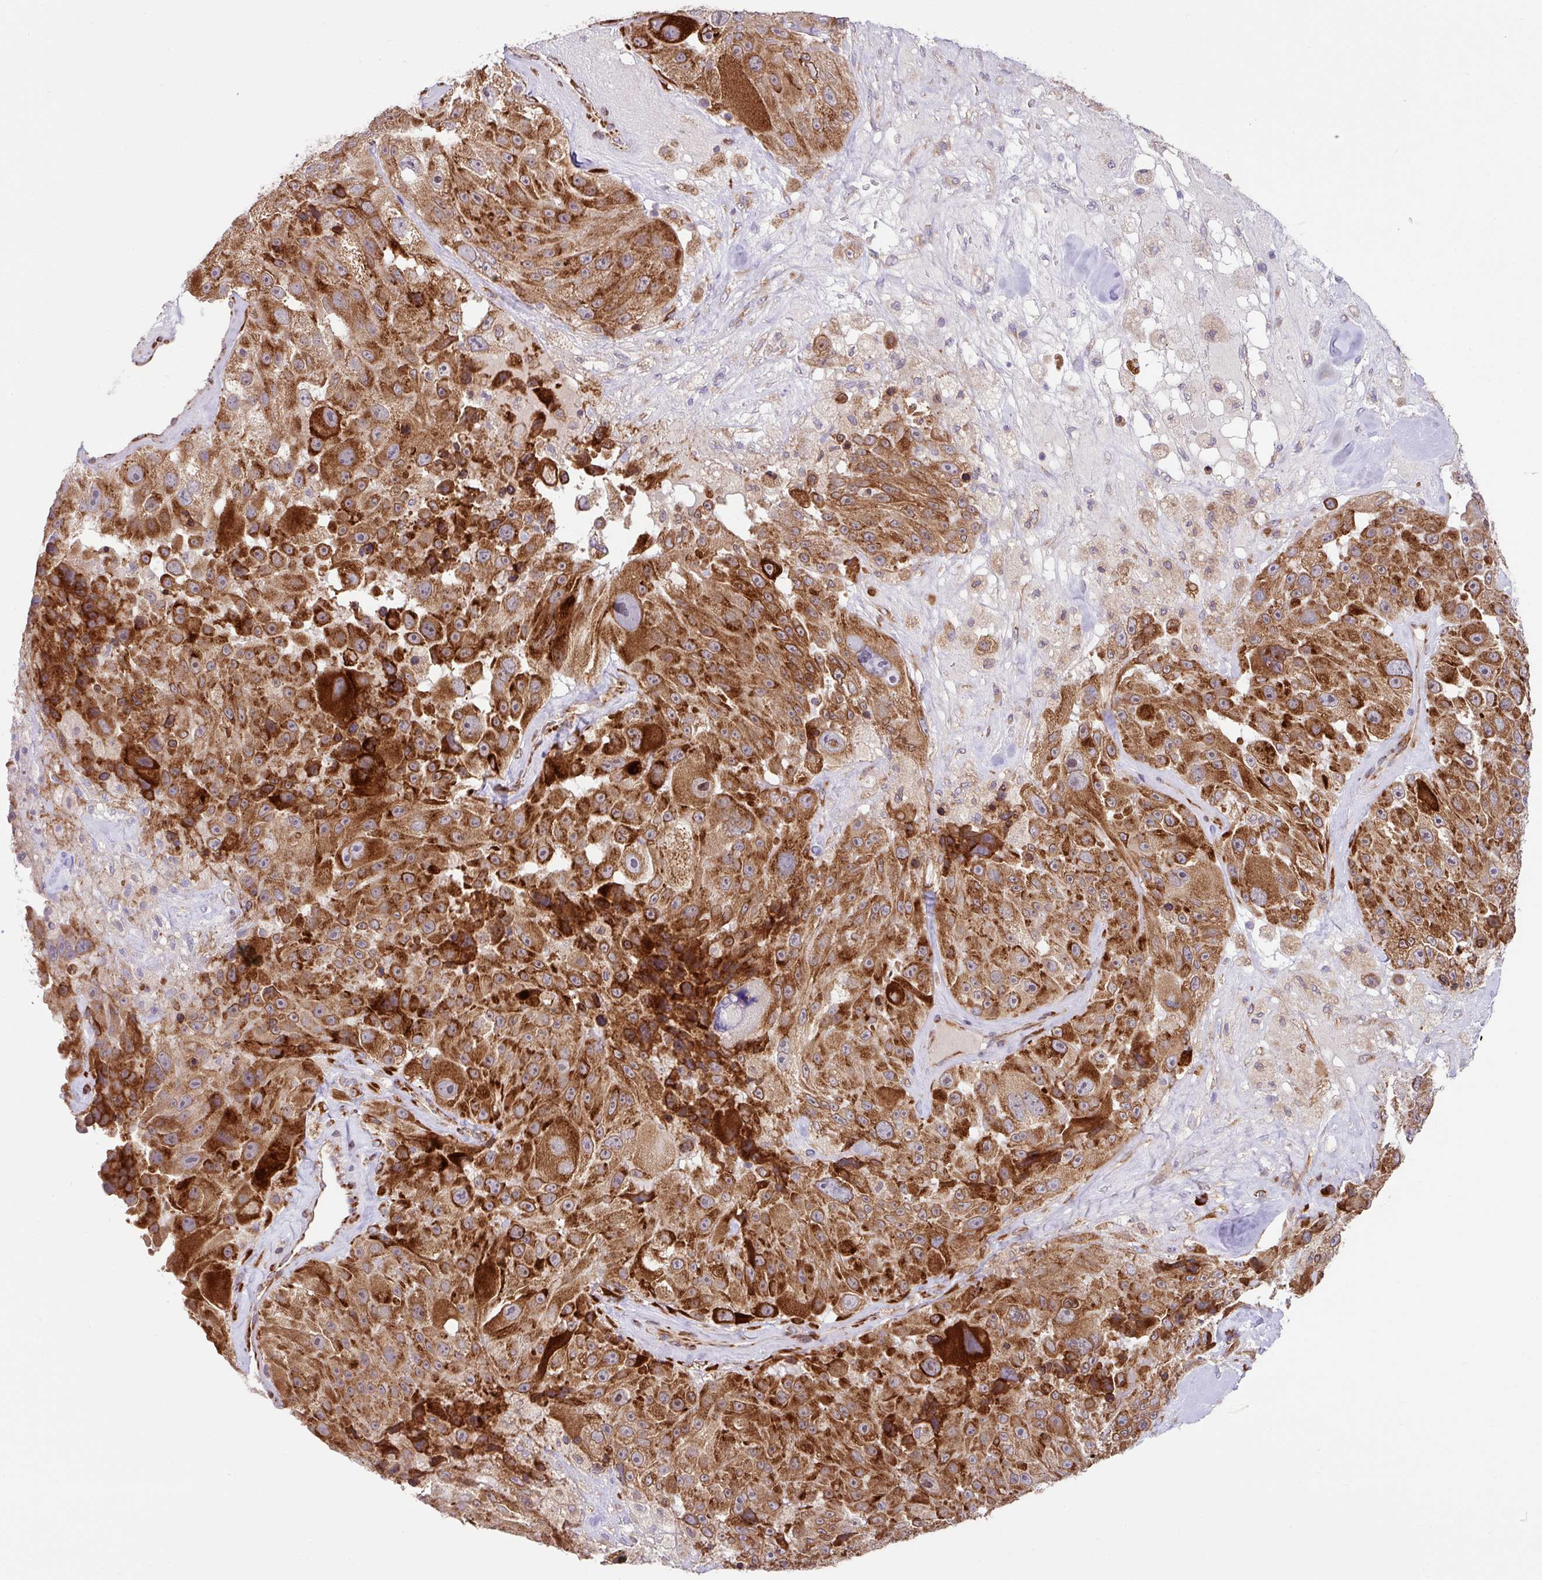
{"staining": {"intensity": "strong", "quantity": ">75%", "location": "cytoplasmic/membranous"}, "tissue": "melanoma", "cell_type": "Tumor cells", "image_type": "cancer", "snomed": [{"axis": "morphology", "description": "Malignant melanoma, Metastatic site"}, {"axis": "topography", "description": "Lymph node"}], "caption": "A histopathology image of melanoma stained for a protein displays strong cytoplasmic/membranous brown staining in tumor cells.", "gene": "SLC39A7", "patient": {"sex": "male", "age": 62}}